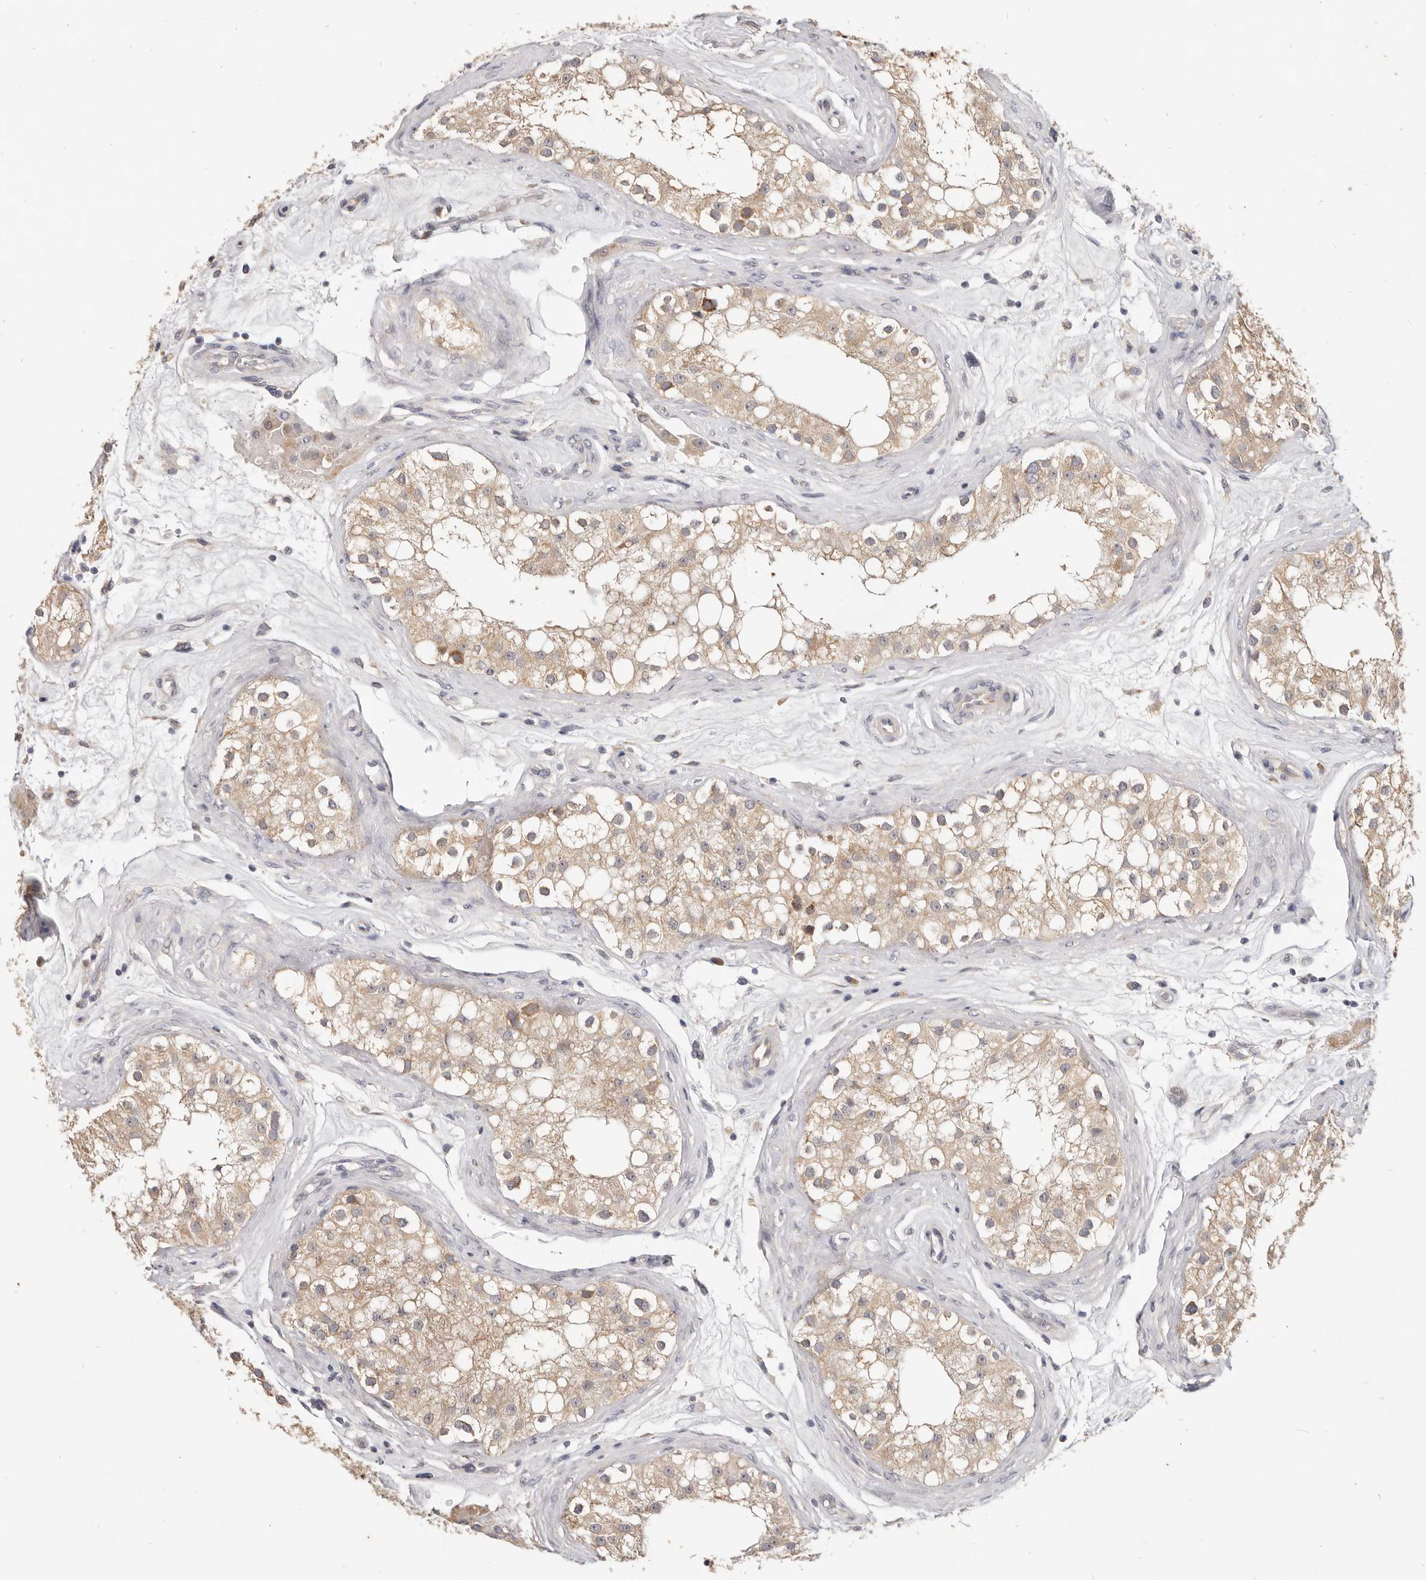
{"staining": {"intensity": "moderate", "quantity": "25%-75%", "location": "cytoplasmic/membranous"}, "tissue": "testis", "cell_type": "Cells in seminiferous ducts", "image_type": "normal", "snomed": [{"axis": "morphology", "description": "Normal tissue, NOS"}, {"axis": "topography", "description": "Testis"}], "caption": "High-power microscopy captured an immunohistochemistry (IHC) image of benign testis, revealing moderate cytoplasmic/membranous positivity in approximately 25%-75% of cells in seminiferous ducts.", "gene": "WDR77", "patient": {"sex": "male", "age": 84}}